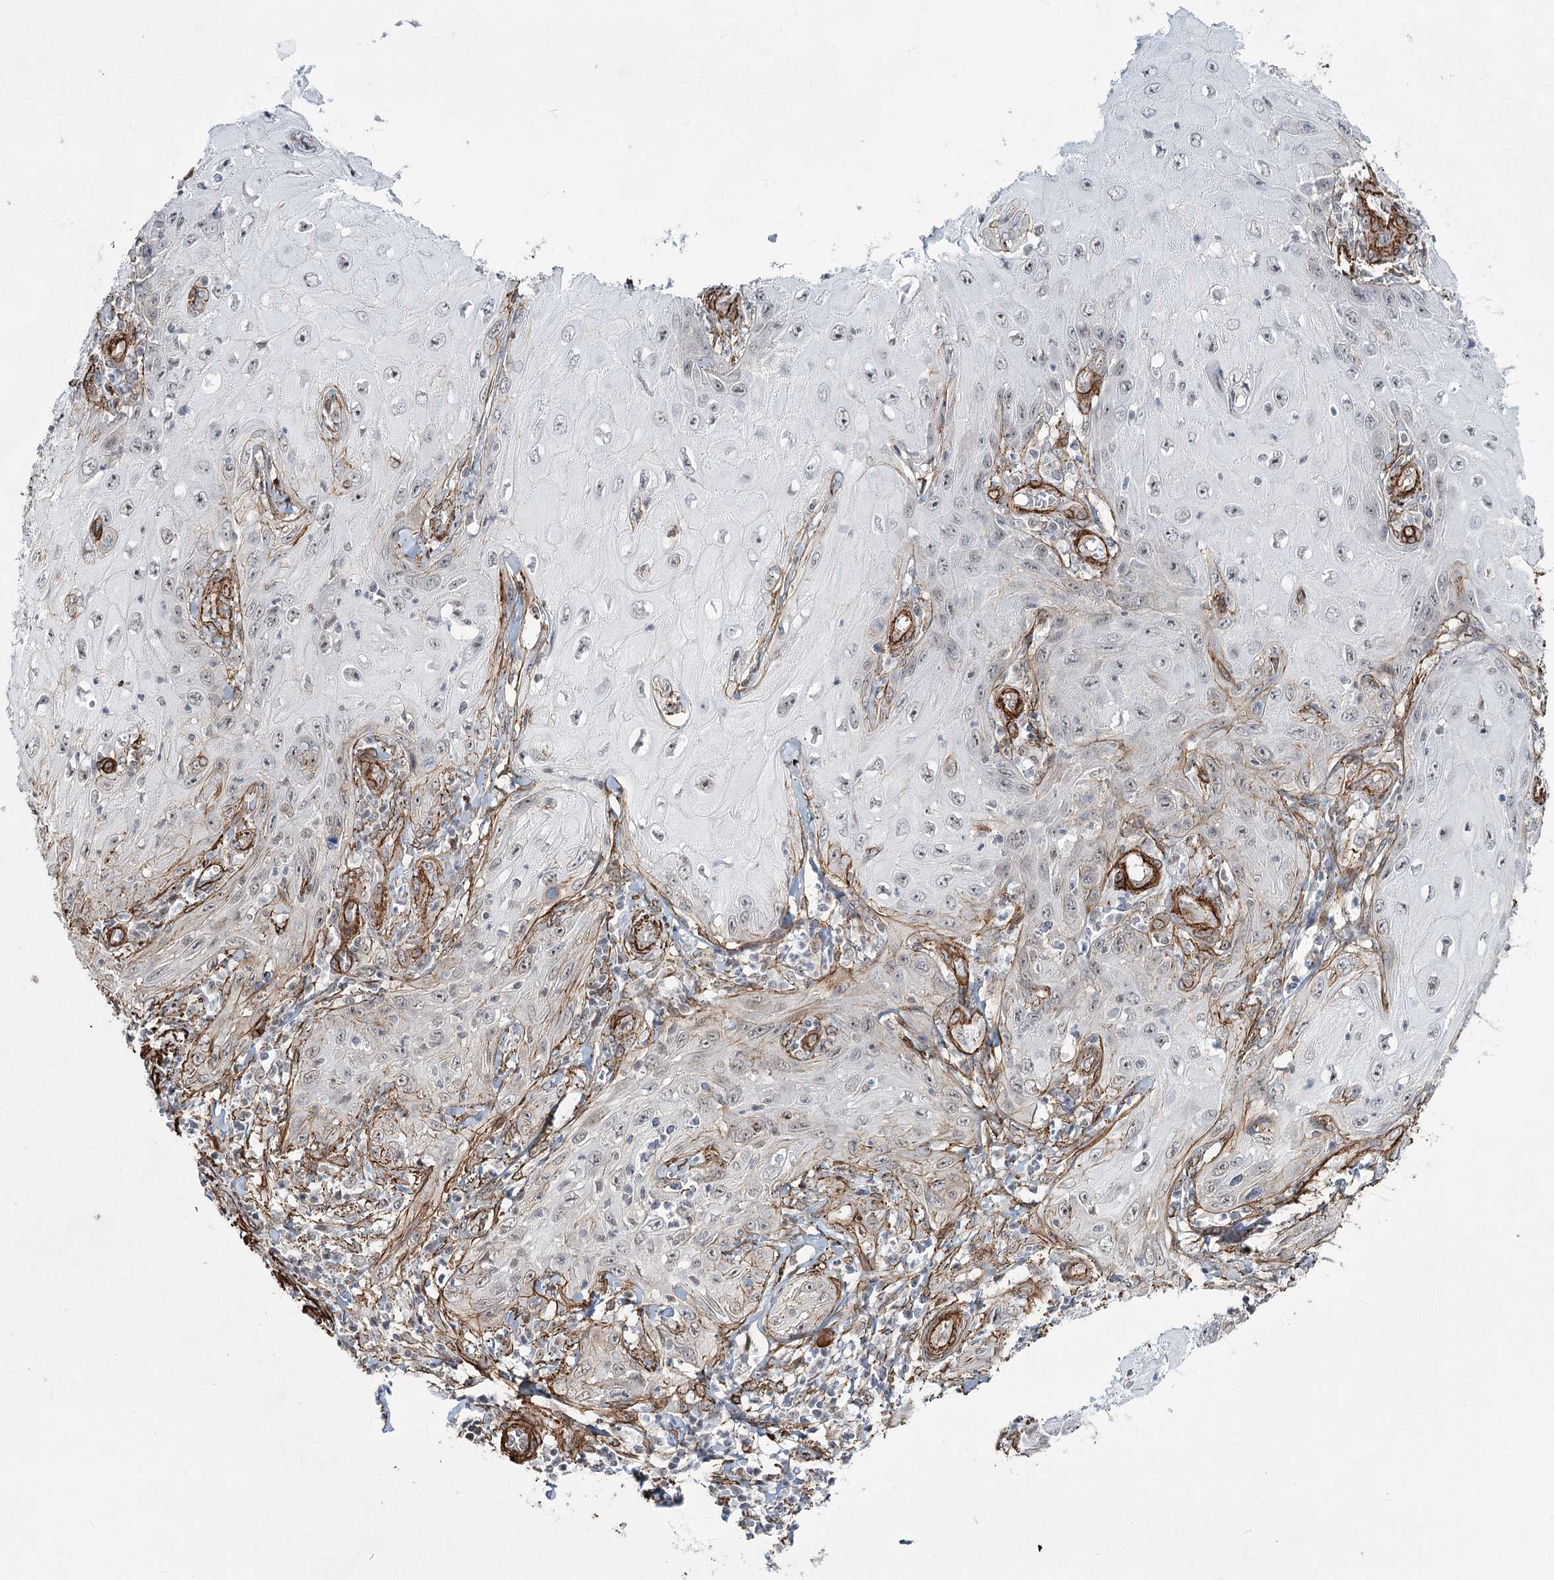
{"staining": {"intensity": "negative", "quantity": "none", "location": "none"}, "tissue": "skin cancer", "cell_type": "Tumor cells", "image_type": "cancer", "snomed": [{"axis": "morphology", "description": "Squamous cell carcinoma, NOS"}, {"axis": "topography", "description": "Skin"}], "caption": "Tumor cells are negative for brown protein staining in skin squamous cell carcinoma. The staining was performed using DAB to visualize the protein expression in brown, while the nuclei were stained in blue with hematoxylin (Magnification: 20x).", "gene": "CWF19L1", "patient": {"sex": "female", "age": 73}}